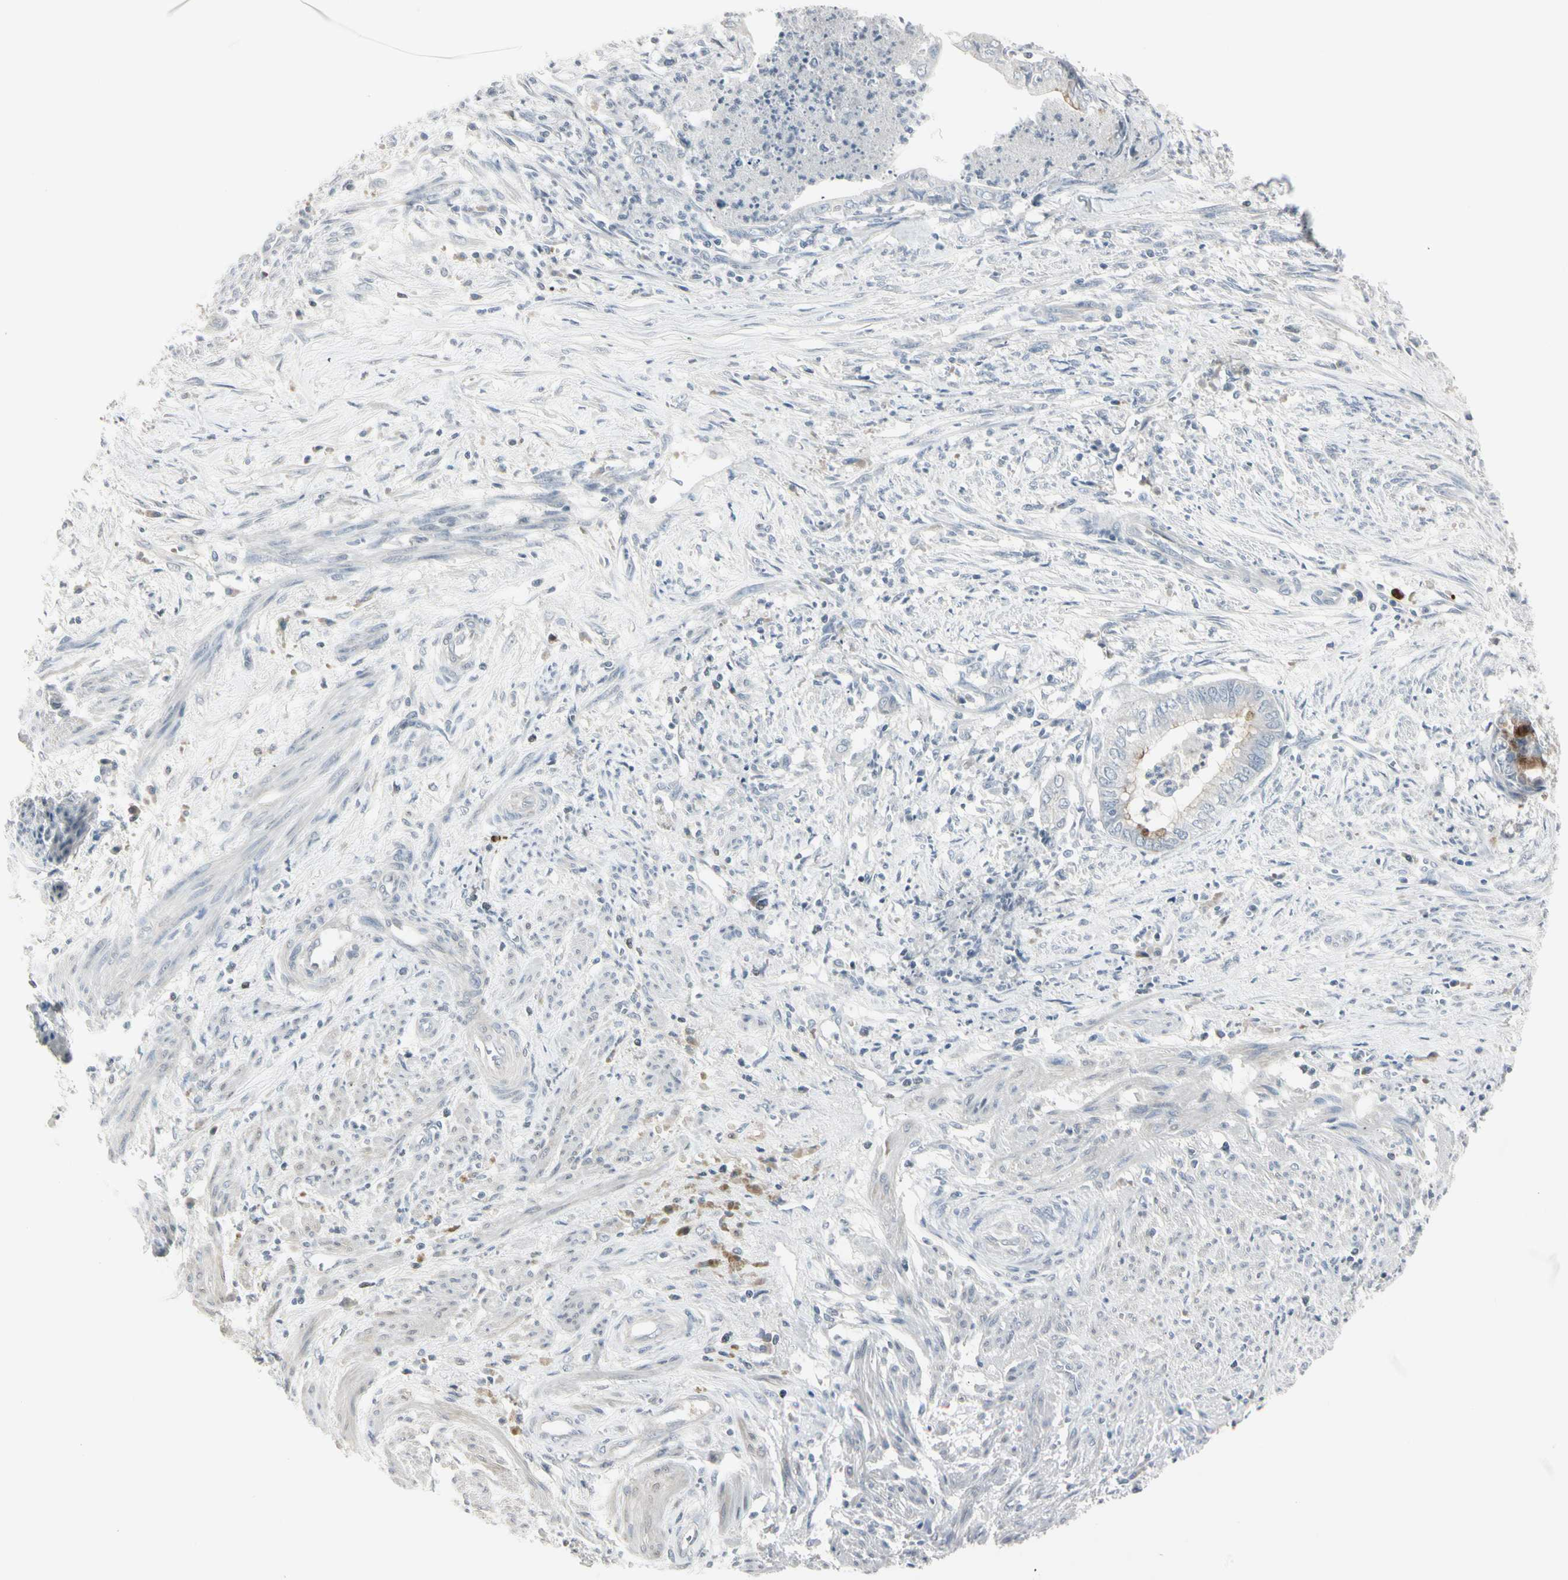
{"staining": {"intensity": "moderate", "quantity": "<25%", "location": "cytoplasmic/membranous"}, "tissue": "endometrial cancer", "cell_type": "Tumor cells", "image_type": "cancer", "snomed": [{"axis": "morphology", "description": "Necrosis, NOS"}, {"axis": "morphology", "description": "Adenocarcinoma, NOS"}, {"axis": "topography", "description": "Endometrium"}], "caption": "A histopathology image showing moderate cytoplasmic/membranous positivity in about <25% of tumor cells in endometrial adenocarcinoma, as visualized by brown immunohistochemical staining.", "gene": "DMPK", "patient": {"sex": "female", "age": 79}}